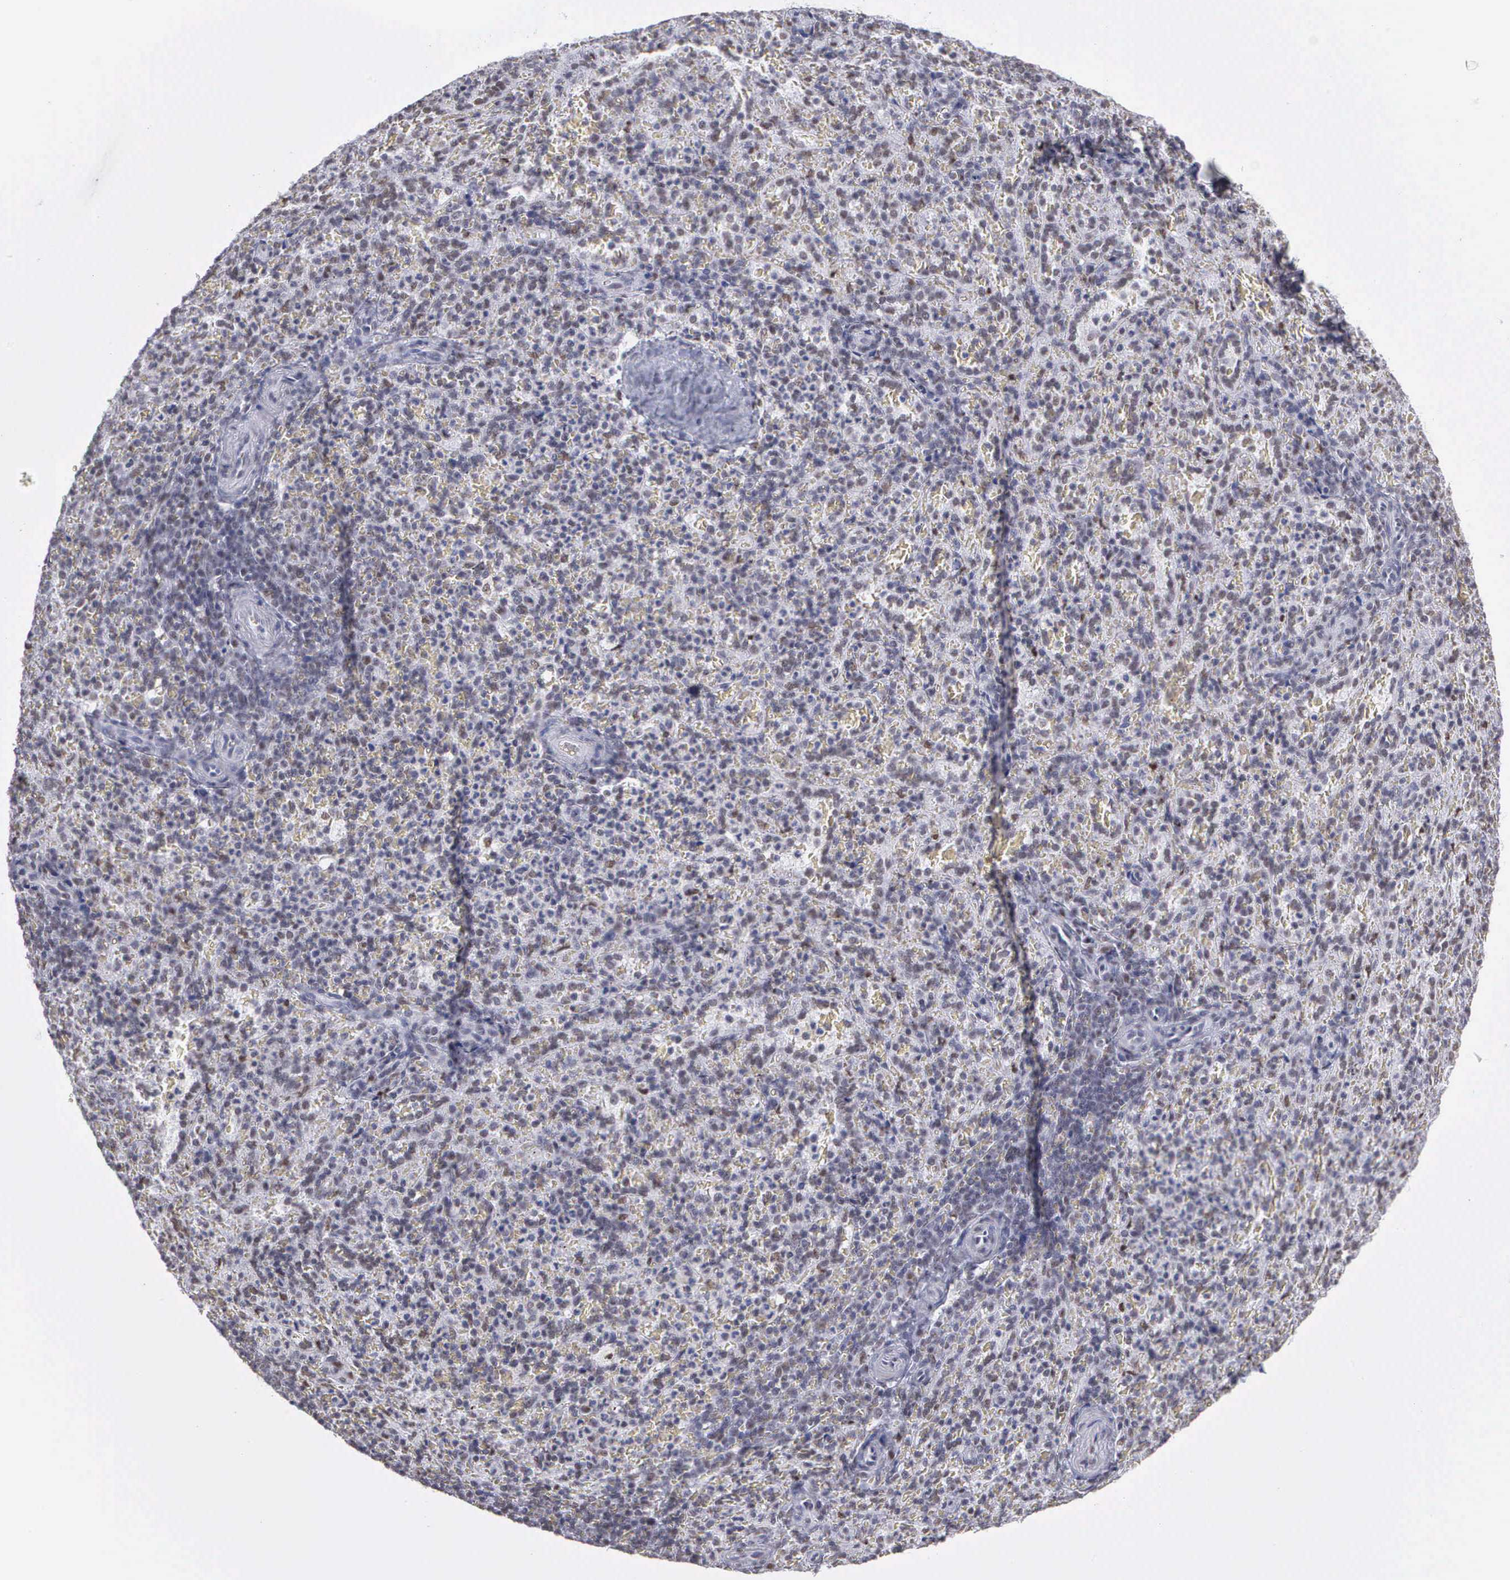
{"staining": {"intensity": "moderate", "quantity": ">75%", "location": "nuclear"}, "tissue": "spleen", "cell_type": "Cells in red pulp", "image_type": "normal", "snomed": [{"axis": "morphology", "description": "Normal tissue, NOS"}, {"axis": "topography", "description": "Spleen"}], "caption": "Immunohistochemistry (IHC) staining of normal spleen, which shows medium levels of moderate nuclear expression in approximately >75% of cells in red pulp indicating moderate nuclear protein staining. The staining was performed using DAB (3,3'-diaminobenzidine) (brown) for protein detection and nuclei were counterstained in hematoxylin (blue).", "gene": "CSTF2", "patient": {"sex": "female", "age": 21}}